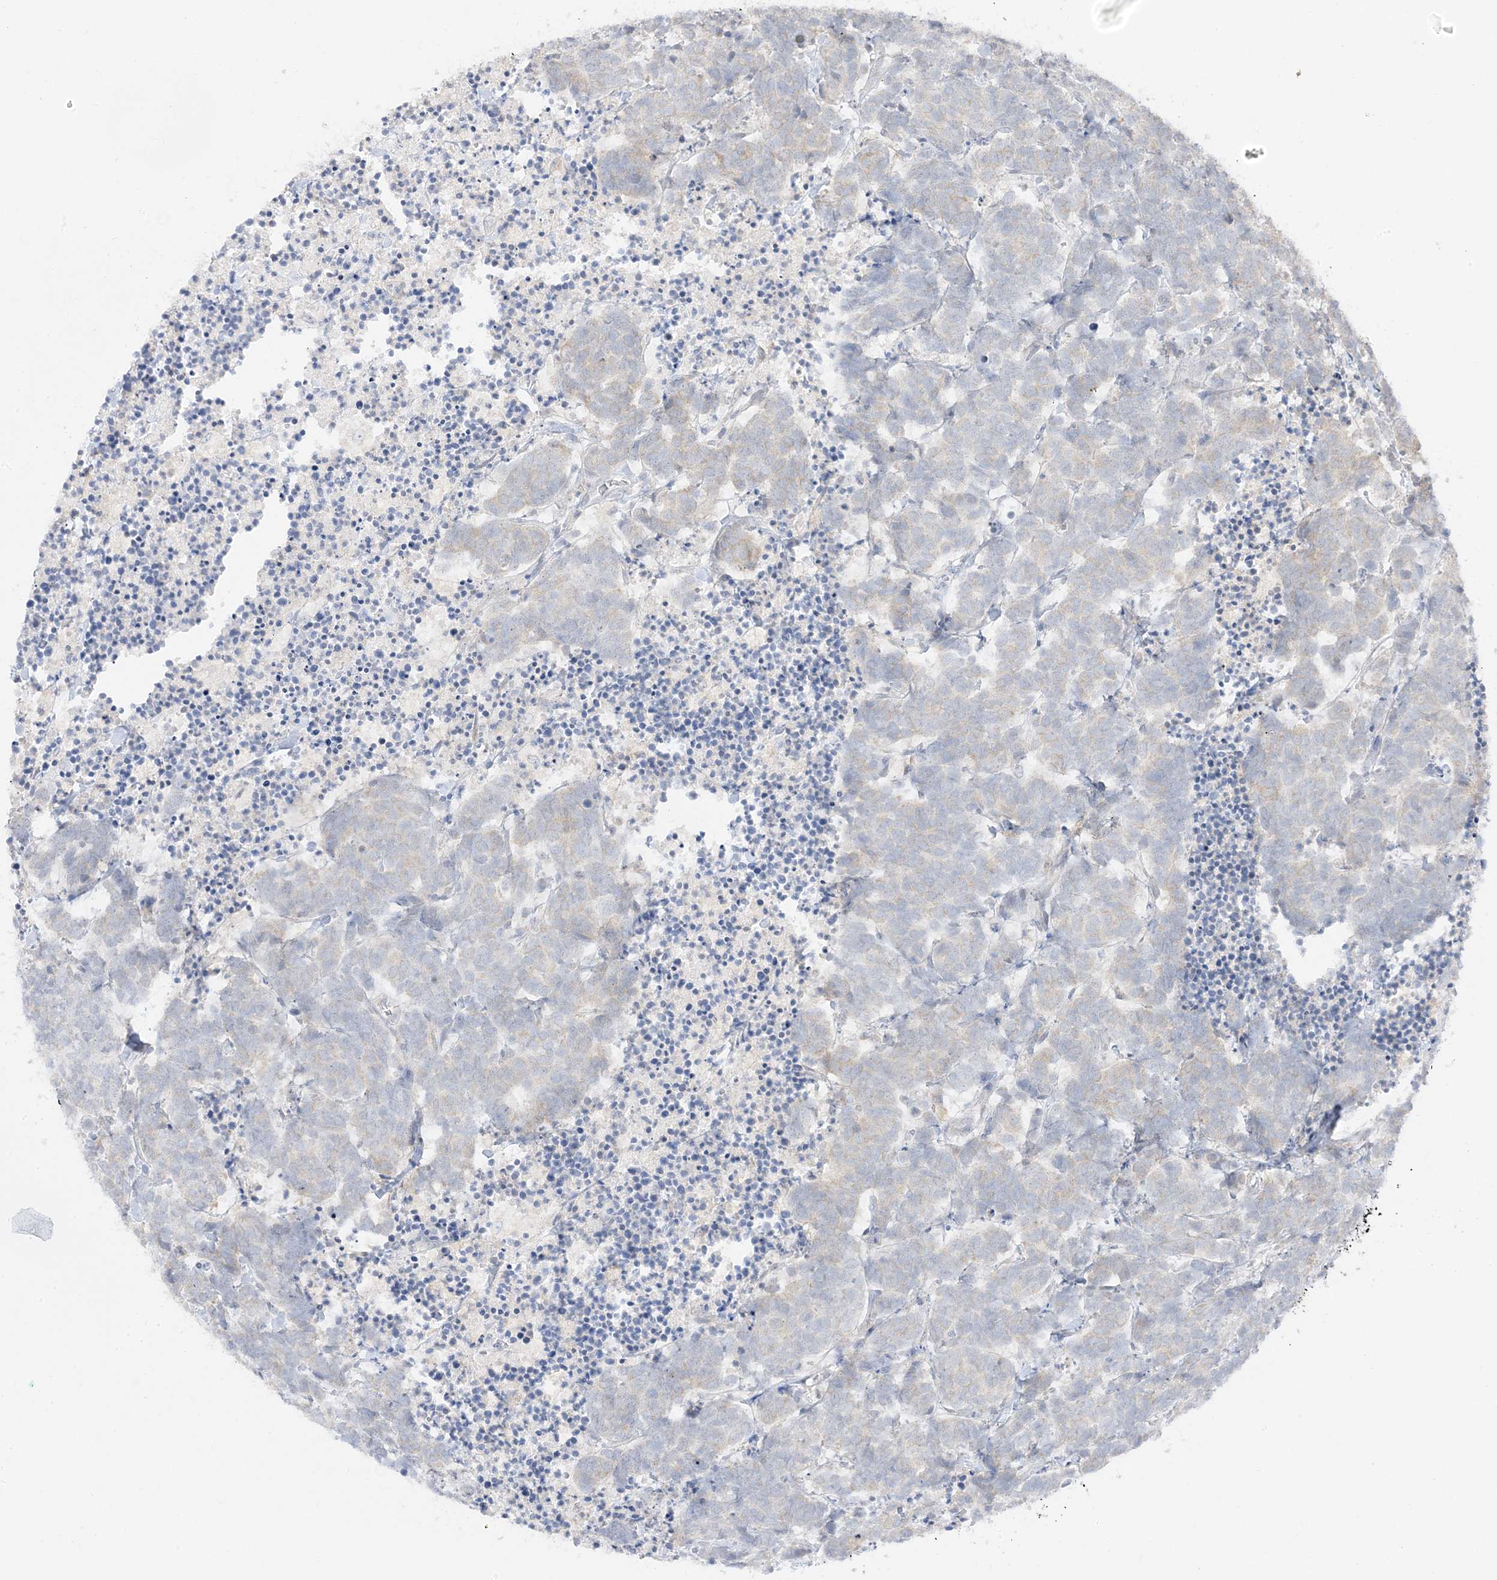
{"staining": {"intensity": "negative", "quantity": "none", "location": "none"}, "tissue": "carcinoid", "cell_type": "Tumor cells", "image_type": "cancer", "snomed": [{"axis": "morphology", "description": "Carcinoma, NOS"}, {"axis": "morphology", "description": "Carcinoid, malignant, NOS"}, {"axis": "topography", "description": "Urinary bladder"}], "caption": "Immunohistochemistry (IHC) histopathology image of carcinoma stained for a protein (brown), which shows no expression in tumor cells. The staining was performed using DAB to visualize the protein expression in brown, while the nuclei were stained in blue with hematoxylin (Magnification: 20x).", "gene": "C2CD2", "patient": {"sex": "male", "age": 57}}